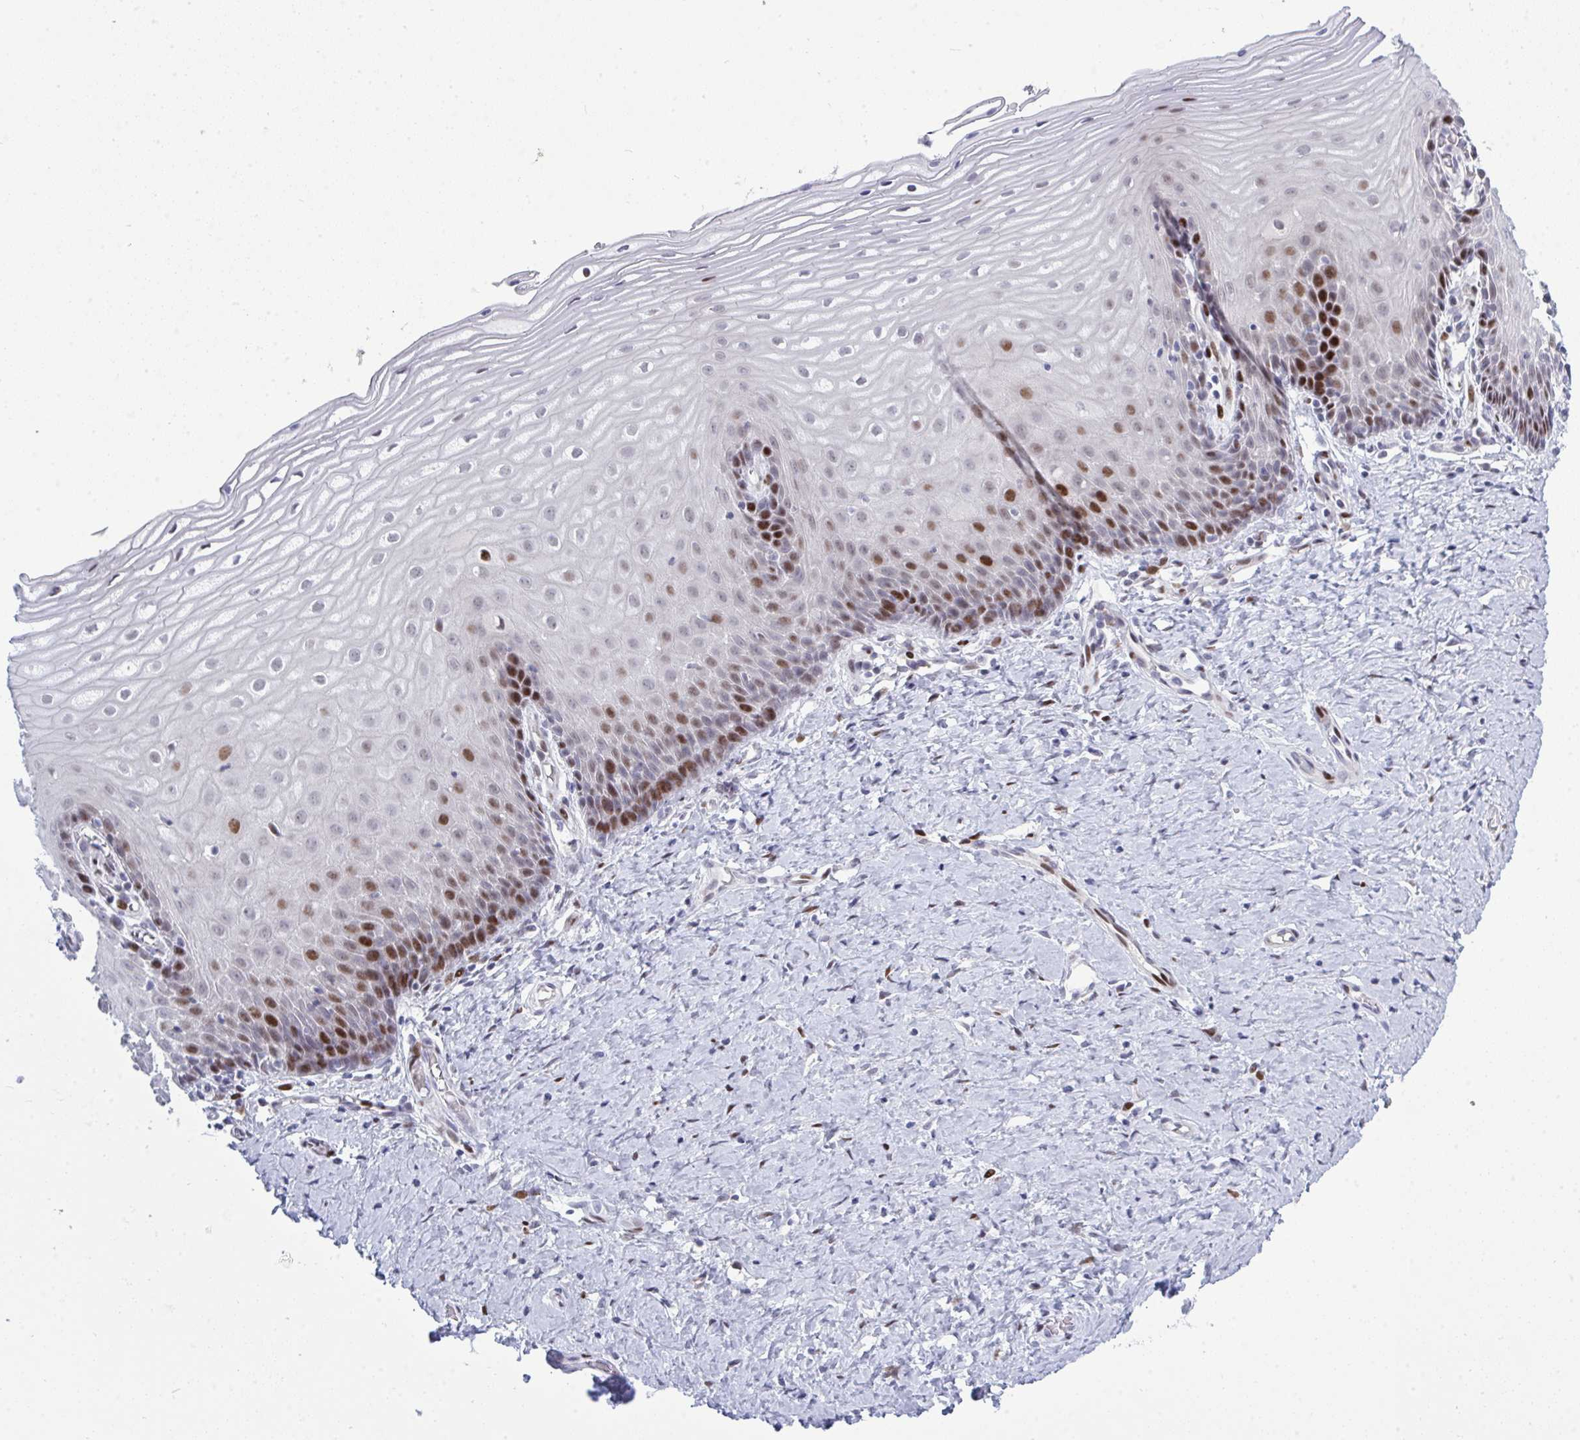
{"staining": {"intensity": "strong", "quantity": "25%-75%", "location": "nuclear"}, "tissue": "cervix", "cell_type": "Squamous epithelial cells", "image_type": "normal", "snomed": [{"axis": "morphology", "description": "Normal tissue, NOS"}, {"axis": "topography", "description": "Cervix"}], "caption": "Immunohistochemistry staining of unremarkable cervix, which reveals high levels of strong nuclear staining in approximately 25%-75% of squamous epithelial cells indicating strong nuclear protein positivity. The staining was performed using DAB (brown) for protein detection and nuclei were counterstained in hematoxylin (blue).", "gene": "TAB1", "patient": {"sex": "female", "age": 37}}